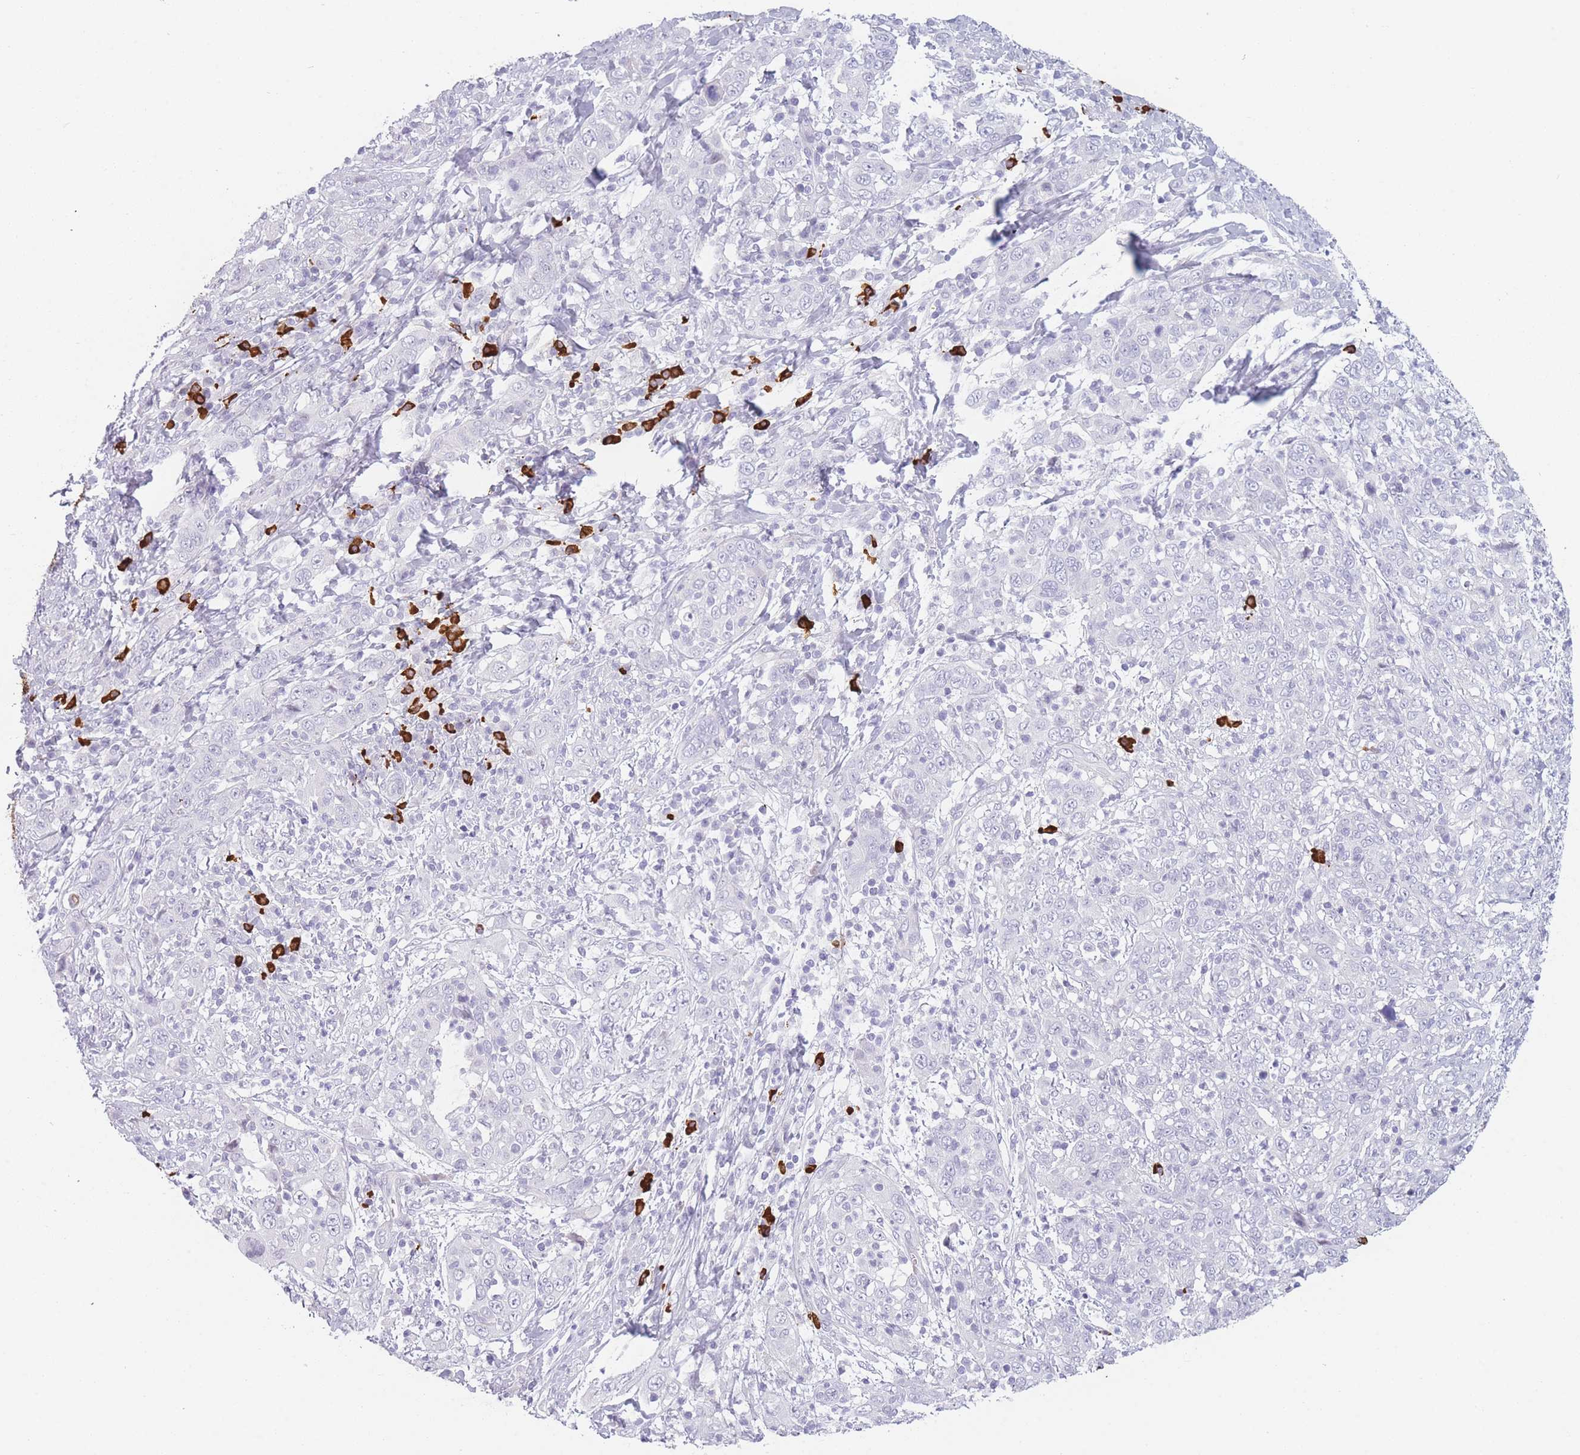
{"staining": {"intensity": "negative", "quantity": "none", "location": "none"}, "tissue": "cervical cancer", "cell_type": "Tumor cells", "image_type": "cancer", "snomed": [{"axis": "morphology", "description": "Squamous cell carcinoma, NOS"}, {"axis": "topography", "description": "Cervix"}], "caption": "An immunohistochemistry (IHC) photomicrograph of cervical squamous cell carcinoma is shown. There is no staining in tumor cells of cervical squamous cell carcinoma. (Brightfield microscopy of DAB (3,3'-diaminobenzidine) immunohistochemistry at high magnification).", "gene": "PLEKHG2", "patient": {"sex": "female", "age": 46}}